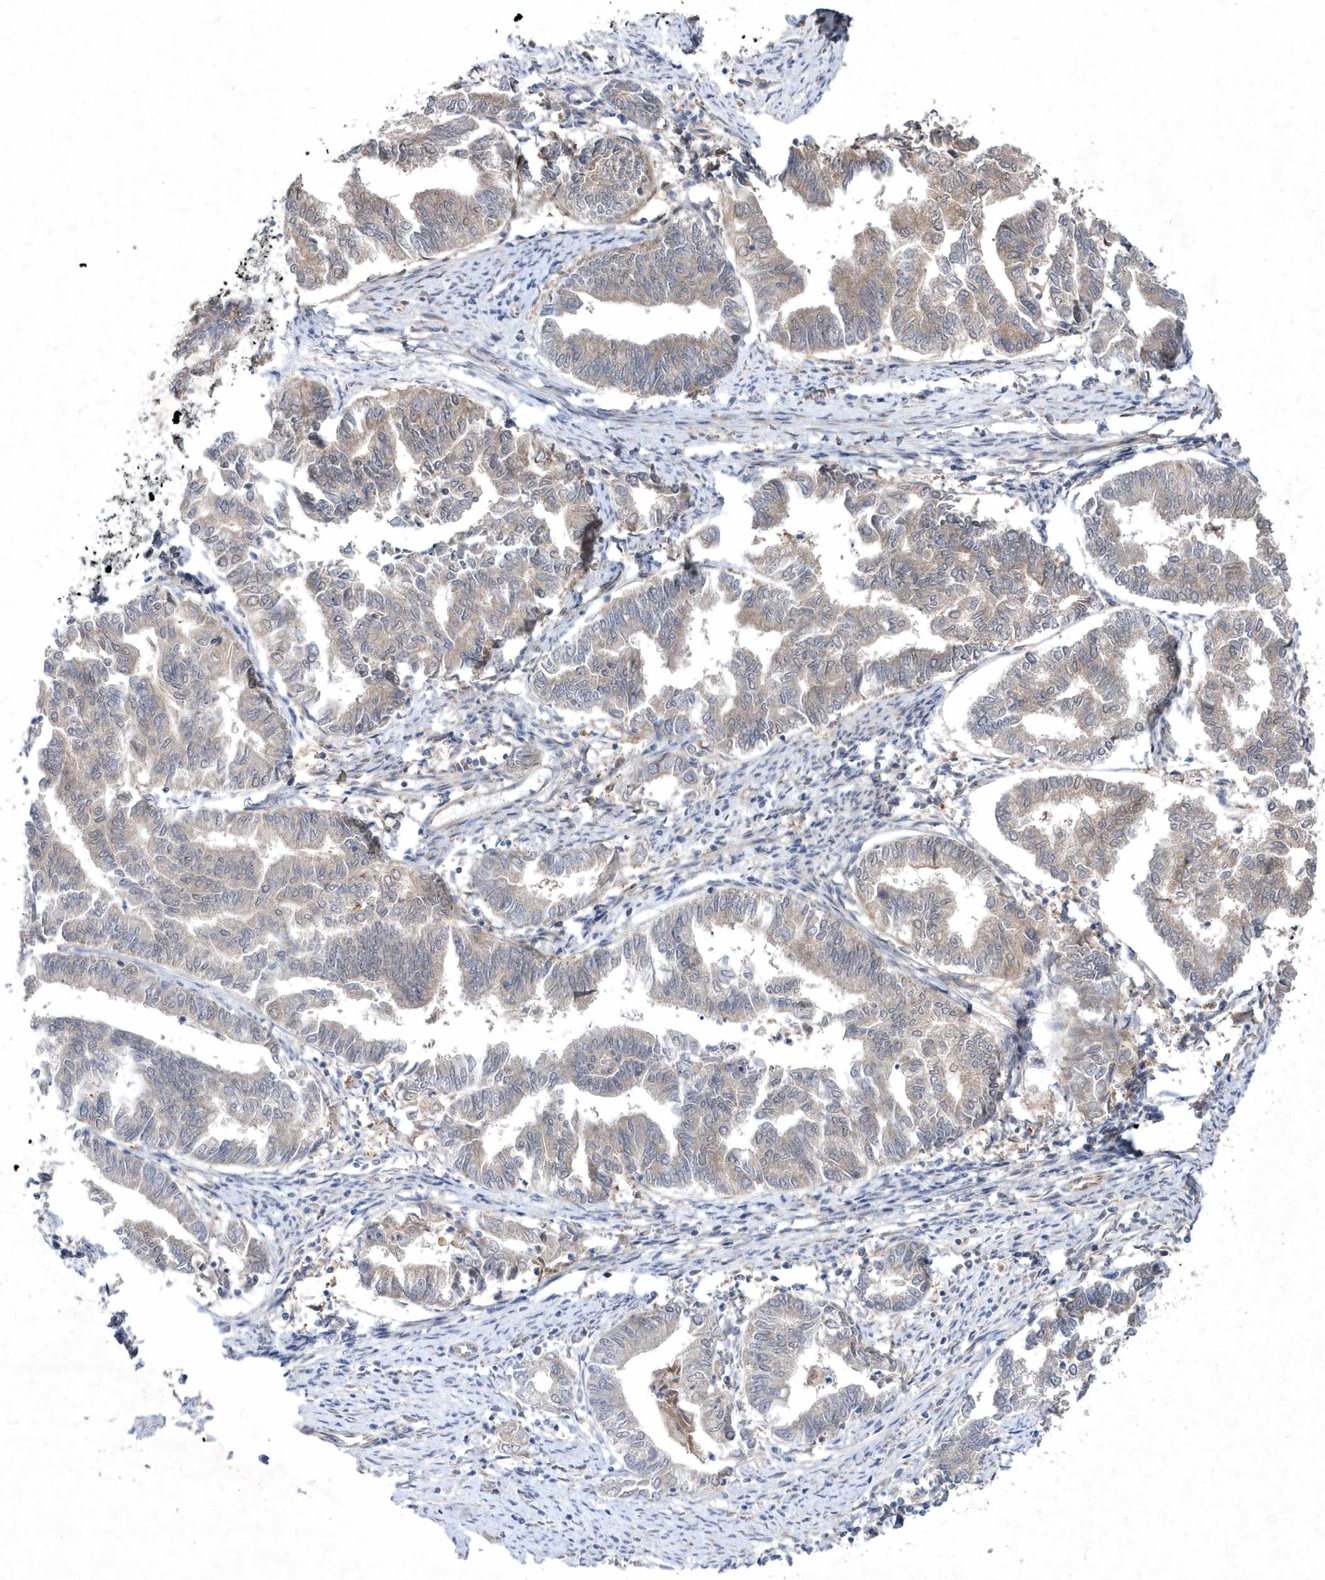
{"staining": {"intensity": "weak", "quantity": "25%-75%", "location": "cytoplasmic/membranous"}, "tissue": "endometrial cancer", "cell_type": "Tumor cells", "image_type": "cancer", "snomed": [{"axis": "morphology", "description": "Adenocarcinoma, NOS"}, {"axis": "topography", "description": "Endometrium"}], "caption": "Protein analysis of adenocarcinoma (endometrial) tissue reveals weak cytoplasmic/membranous positivity in about 25%-75% of tumor cells. (brown staining indicates protein expression, while blue staining denotes nuclei).", "gene": "DSPP", "patient": {"sex": "female", "age": 79}}